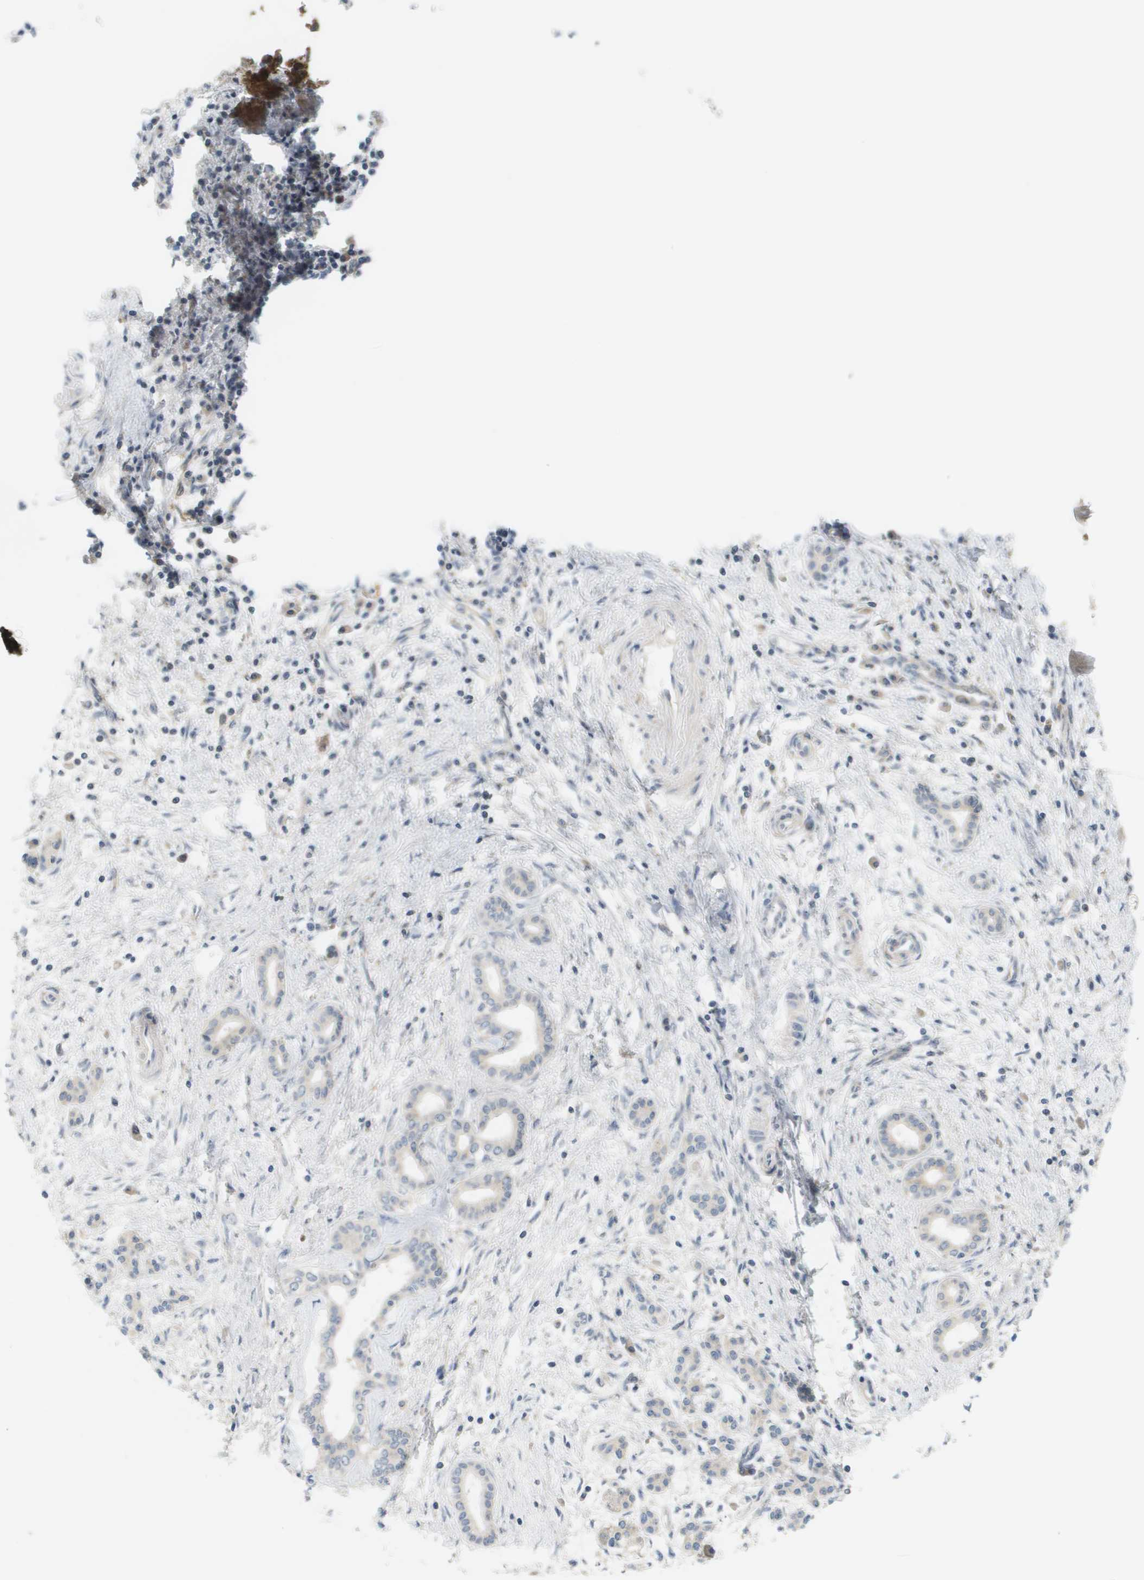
{"staining": {"intensity": "negative", "quantity": "none", "location": "none"}, "tissue": "pancreatic cancer", "cell_type": "Tumor cells", "image_type": "cancer", "snomed": [{"axis": "morphology", "description": "Adenocarcinoma, NOS"}, {"axis": "topography", "description": "Pancreas"}], "caption": "Image shows no significant protein expression in tumor cells of pancreatic cancer (adenocarcinoma).", "gene": "PROC", "patient": {"sex": "female", "age": 70}}